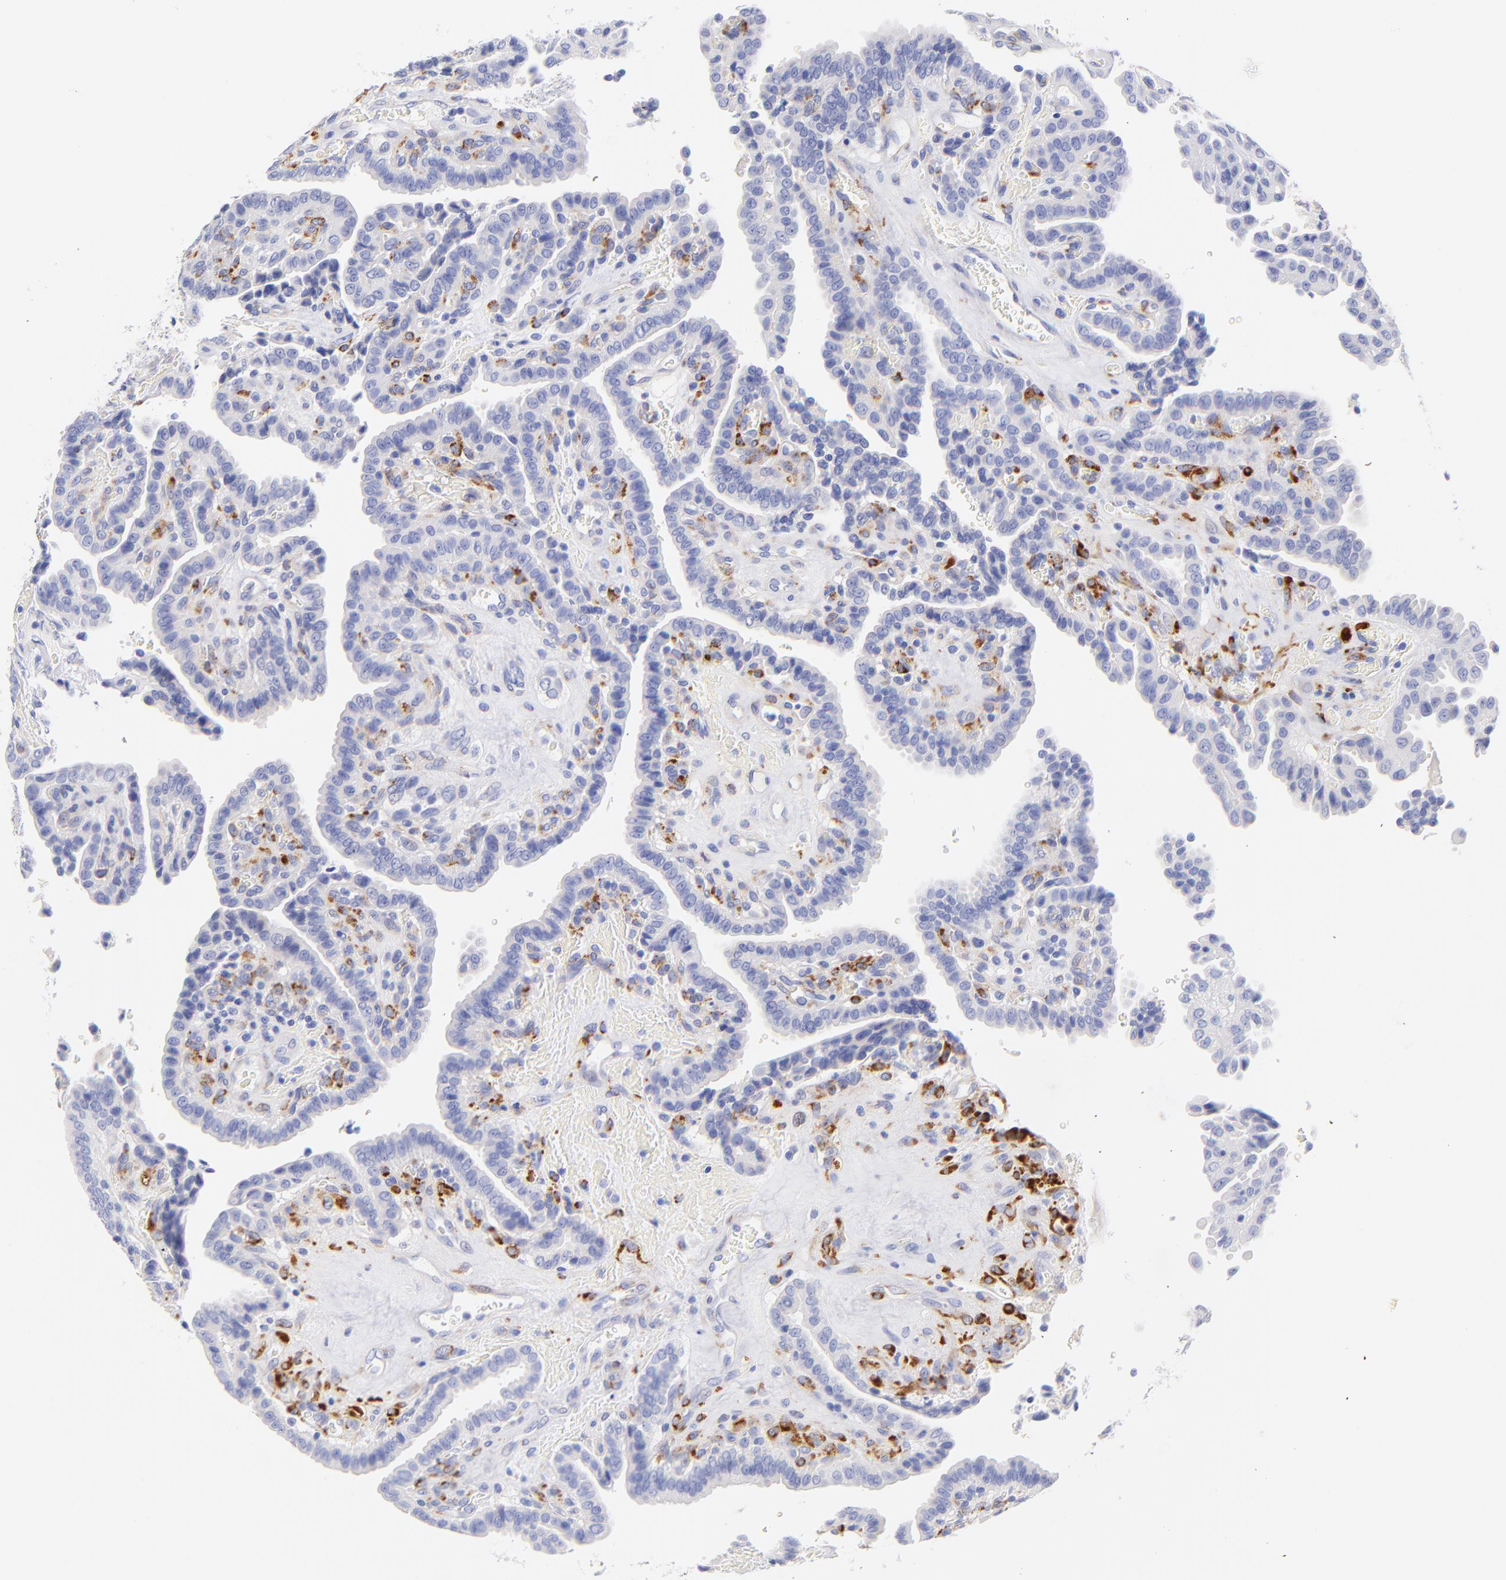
{"staining": {"intensity": "negative", "quantity": "none", "location": "none"}, "tissue": "thyroid cancer", "cell_type": "Tumor cells", "image_type": "cancer", "snomed": [{"axis": "morphology", "description": "Papillary adenocarcinoma, NOS"}, {"axis": "topography", "description": "Thyroid gland"}], "caption": "An image of human papillary adenocarcinoma (thyroid) is negative for staining in tumor cells.", "gene": "C1QTNF6", "patient": {"sex": "male", "age": 87}}